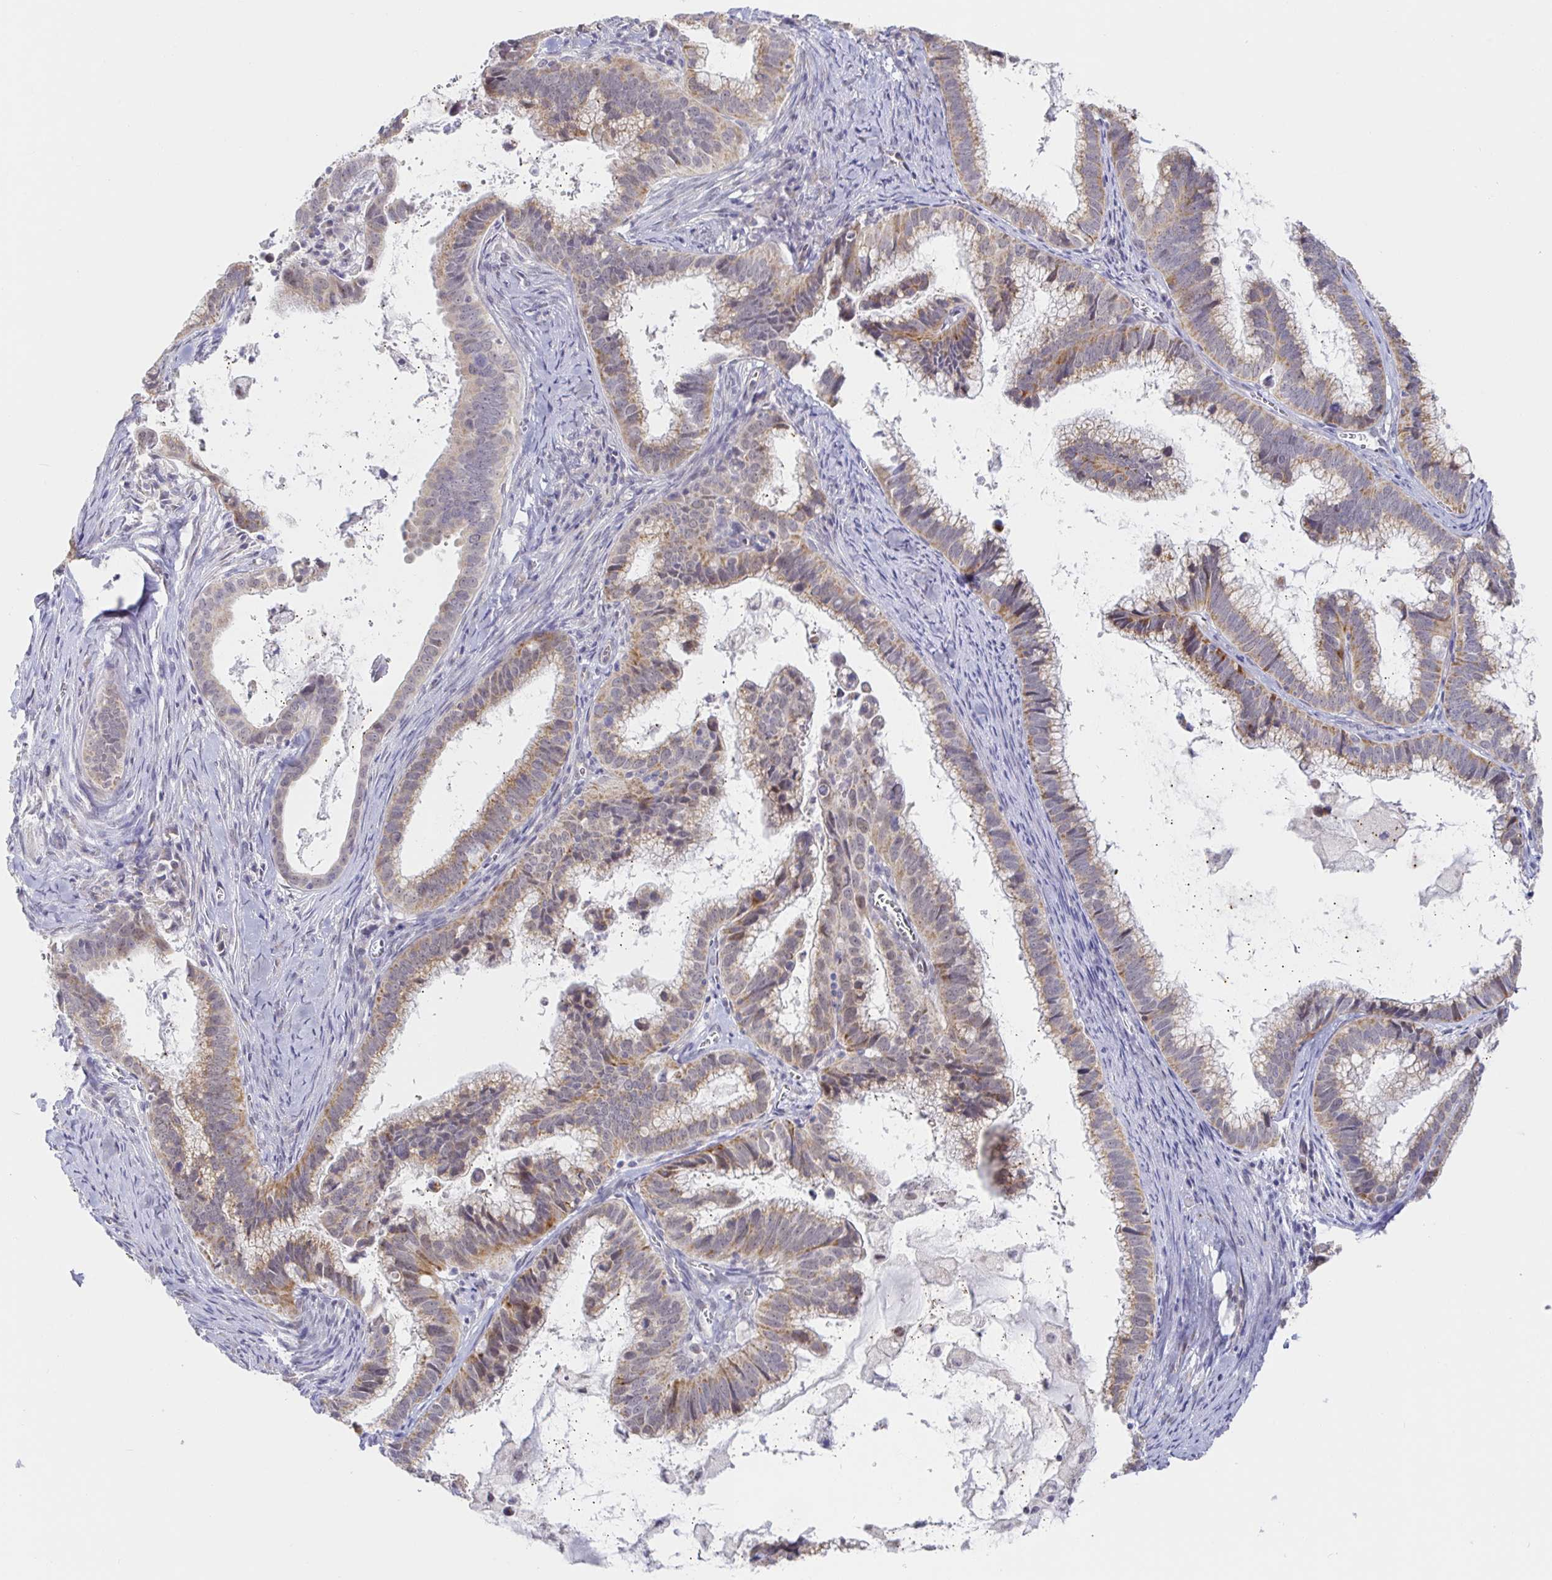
{"staining": {"intensity": "strong", "quantity": "25%-75%", "location": "cytoplasmic/membranous"}, "tissue": "cervical cancer", "cell_type": "Tumor cells", "image_type": "cancer", "snomed": [{"axis": "morphology", "description": "Adenocarcinoma, NOS"}, {"axis": "topography", "description": "Cervix"}], "caption": "Cervical cancer stained with a protein marker displays strong staining in tumor cells.", "gene": "CIT", "patient": {"sex": "female", "age": 61}}